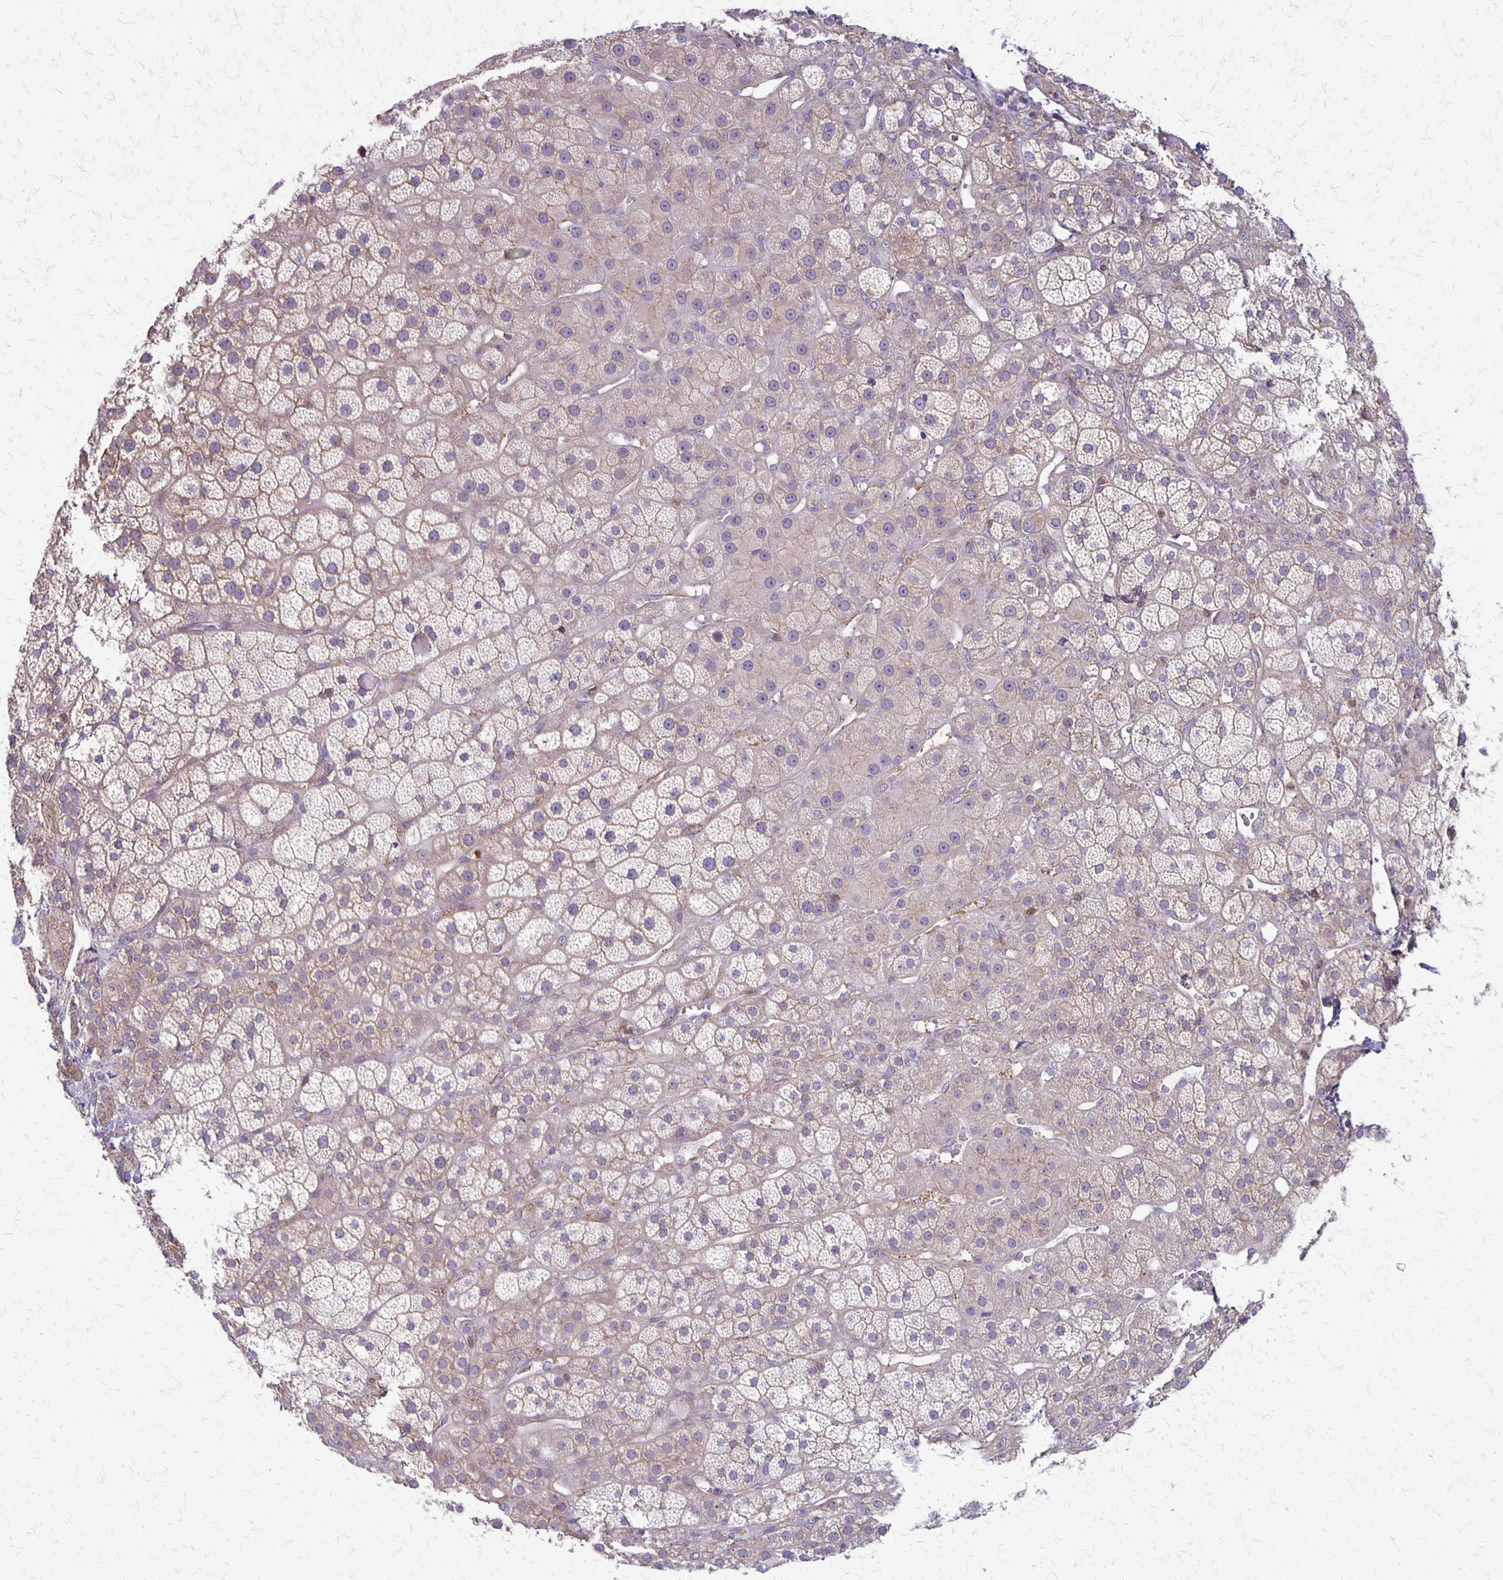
{"staining": {"intensity": "weak", "quantity": "<25%", "location": "cytoplasmic/membranous"}, "tissue": "adrenal gland", "cell_type": "Glandular cells", "image_type": "normal", "snomed": [{"axis": "morphology", "description": "Normal tissue, NOS"}, {"axis": "topography", "description": "Adrenal gland"}], "caption": "Protein analysis of normal adrenal gland demonstrates no significant expression in glandular cells. (DAB (3,3'-diaminobenzidine) immunohistochemistry (IHC) with hematoxylin counter stain).", "gene": "SEPTIN5", "patient": {"sex": "male", "age": 57}}